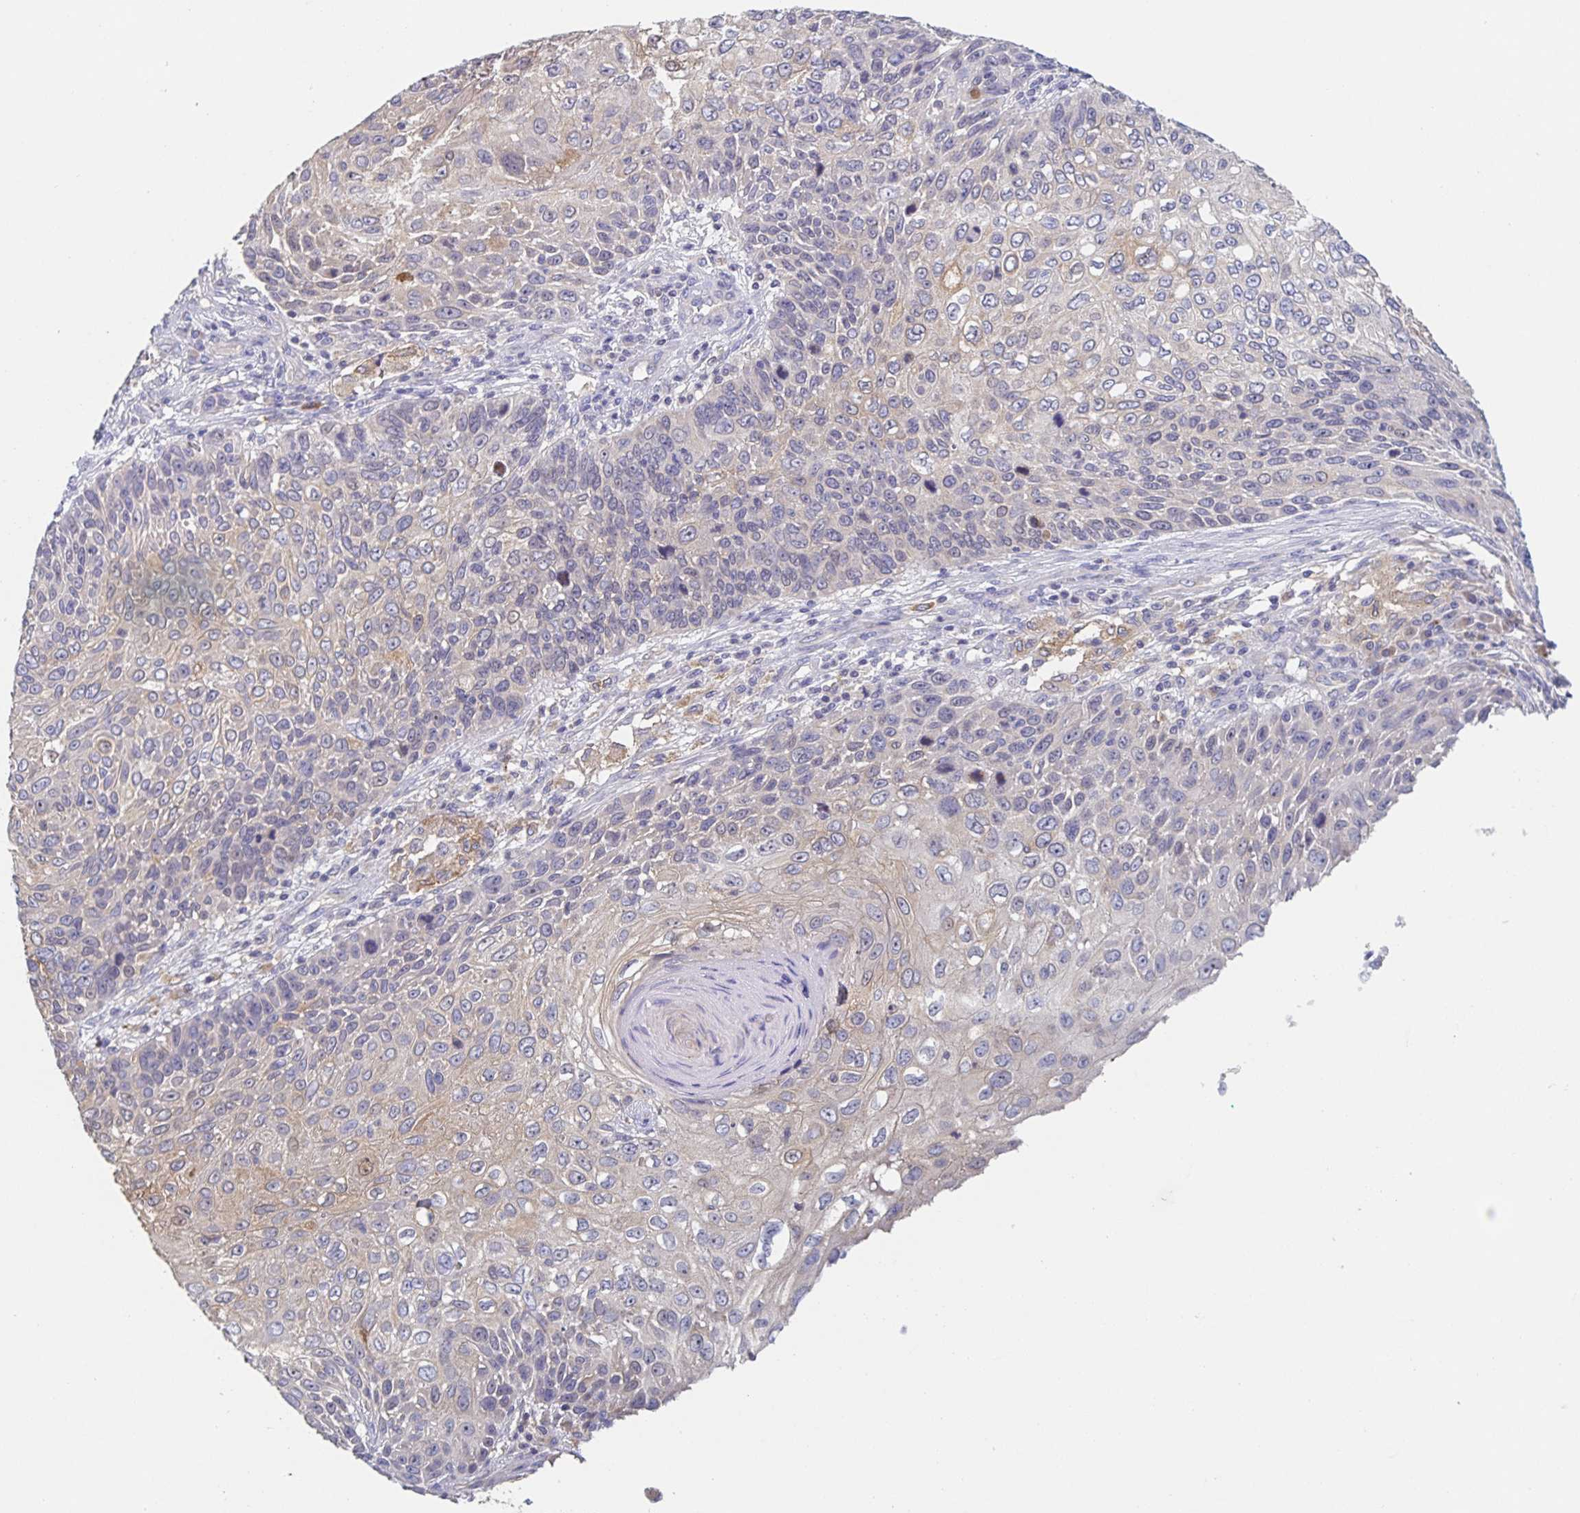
{"staining": {"intensity": "weak", "quantity": "25%-75%", "location": "cytoplasmic/membranous"}, "tissue": "skin cancer", "cell_type": "Tumor cells", "image_type": "cancer", "snomed": [{"axis": "morphology", "description": "Squamous cell carcinoma, NOS"}, {"axis": "topography", "description": "Skin"}], "caption": "Squamous cell carcinoma (skin) tissue demonstrates weak cytoplasmic/membranous expression in about 25%-75% of tumor cells, visualized by immunohistochemistry.", "gene": "CDC42BPG", "patient": {"sex": "male", "age": 92}}